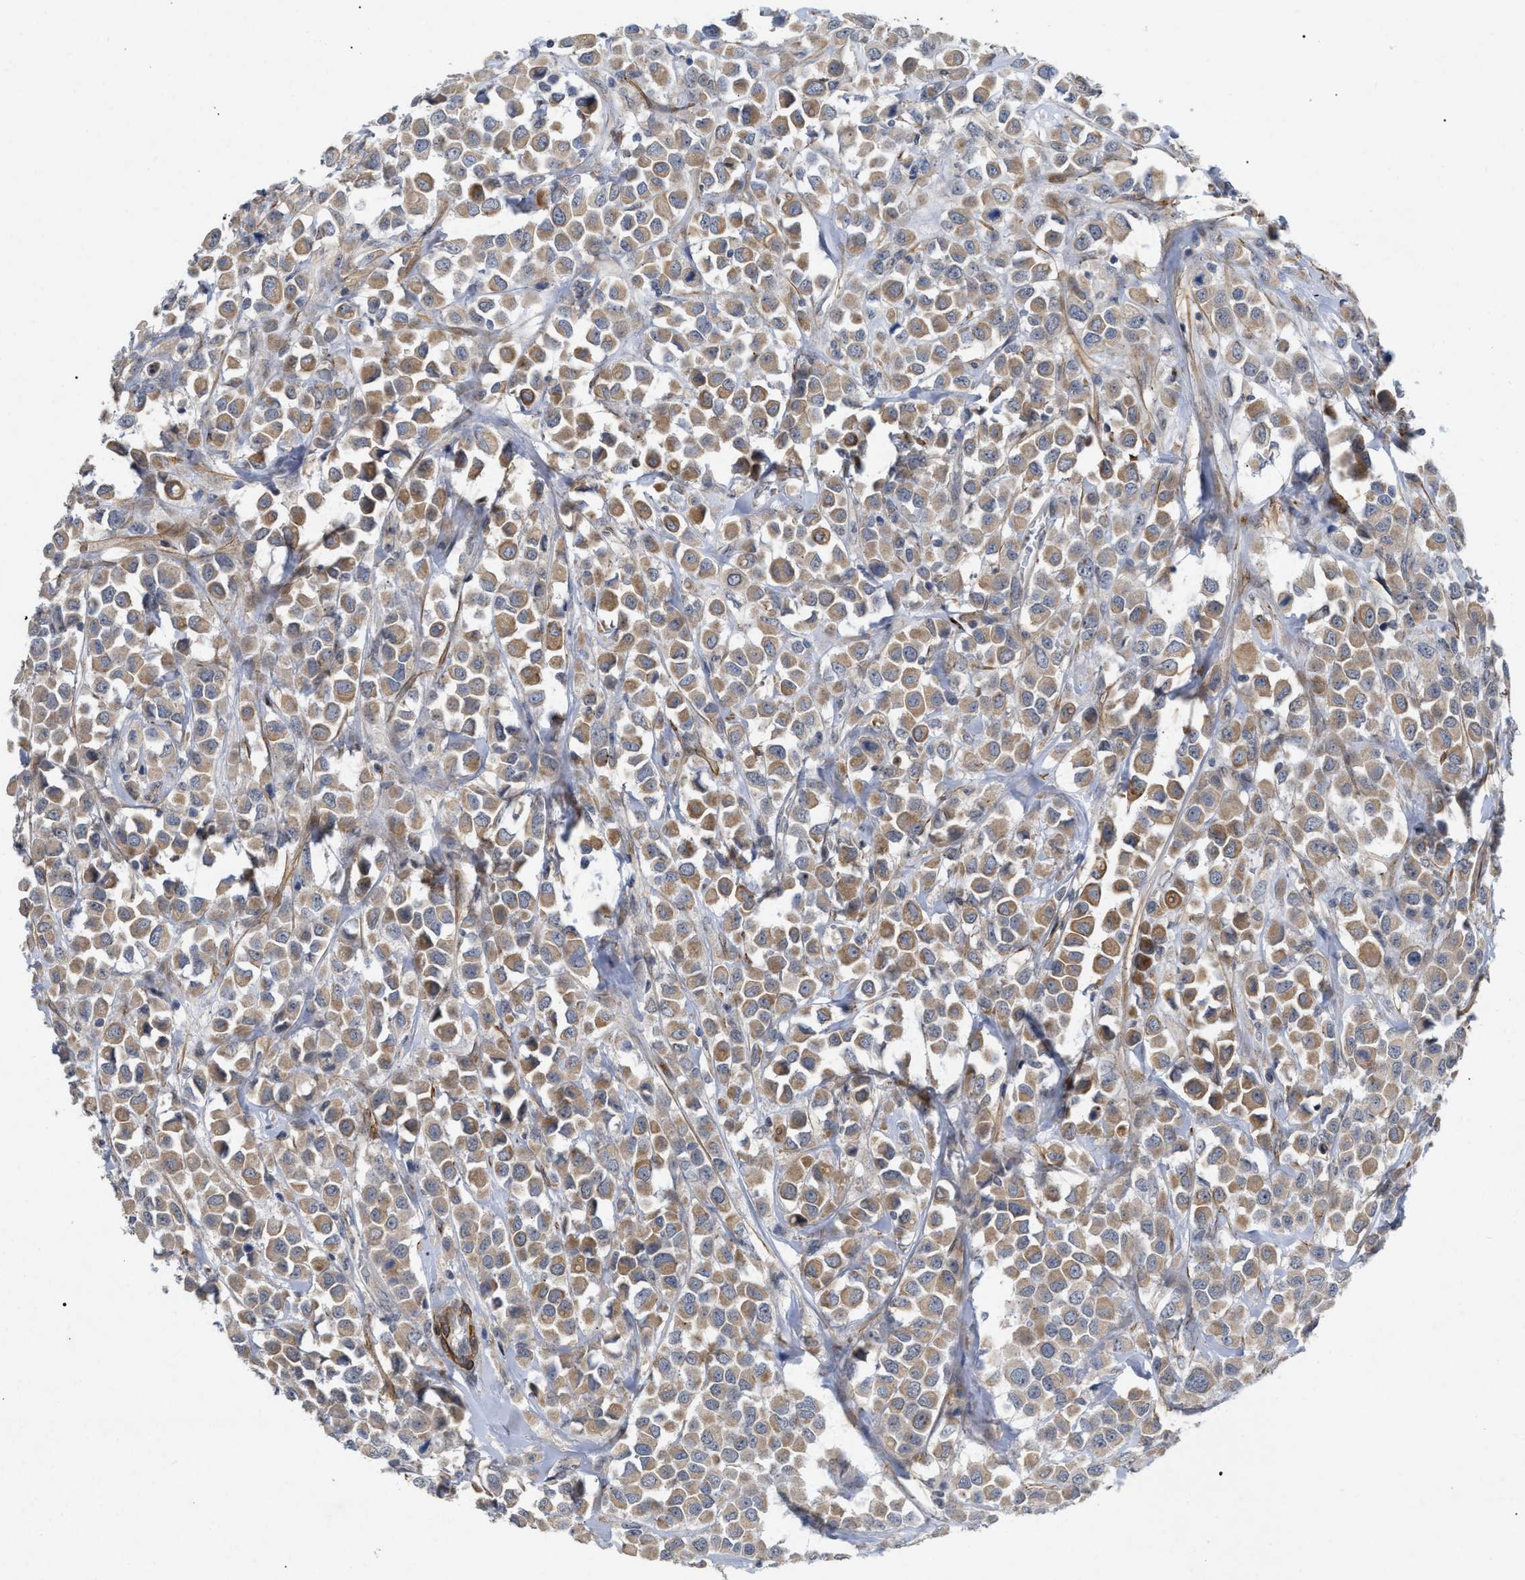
{"staining": {"intensity": "weak", "quantity": ">75%", "location": "cytoplasmic/membranous"}, "tissue": "breast cancer", "cell_type": "Tumor cells", "image_type": "cancer", "snomed": [{"axis": "morphology", "description": "Duct carcinoma"}, {"axis": "topography", "description": "Breast"}], "caption": "Immunohistochemistry (IHC) of human breast infiltrating ductal carcinoma shows low levels of weak cytoplasmic/membranous staining in about >75% of tumor cells.", "gene": "ST6GALNAC6", "patient": {"sex": "female", "age": 61}}